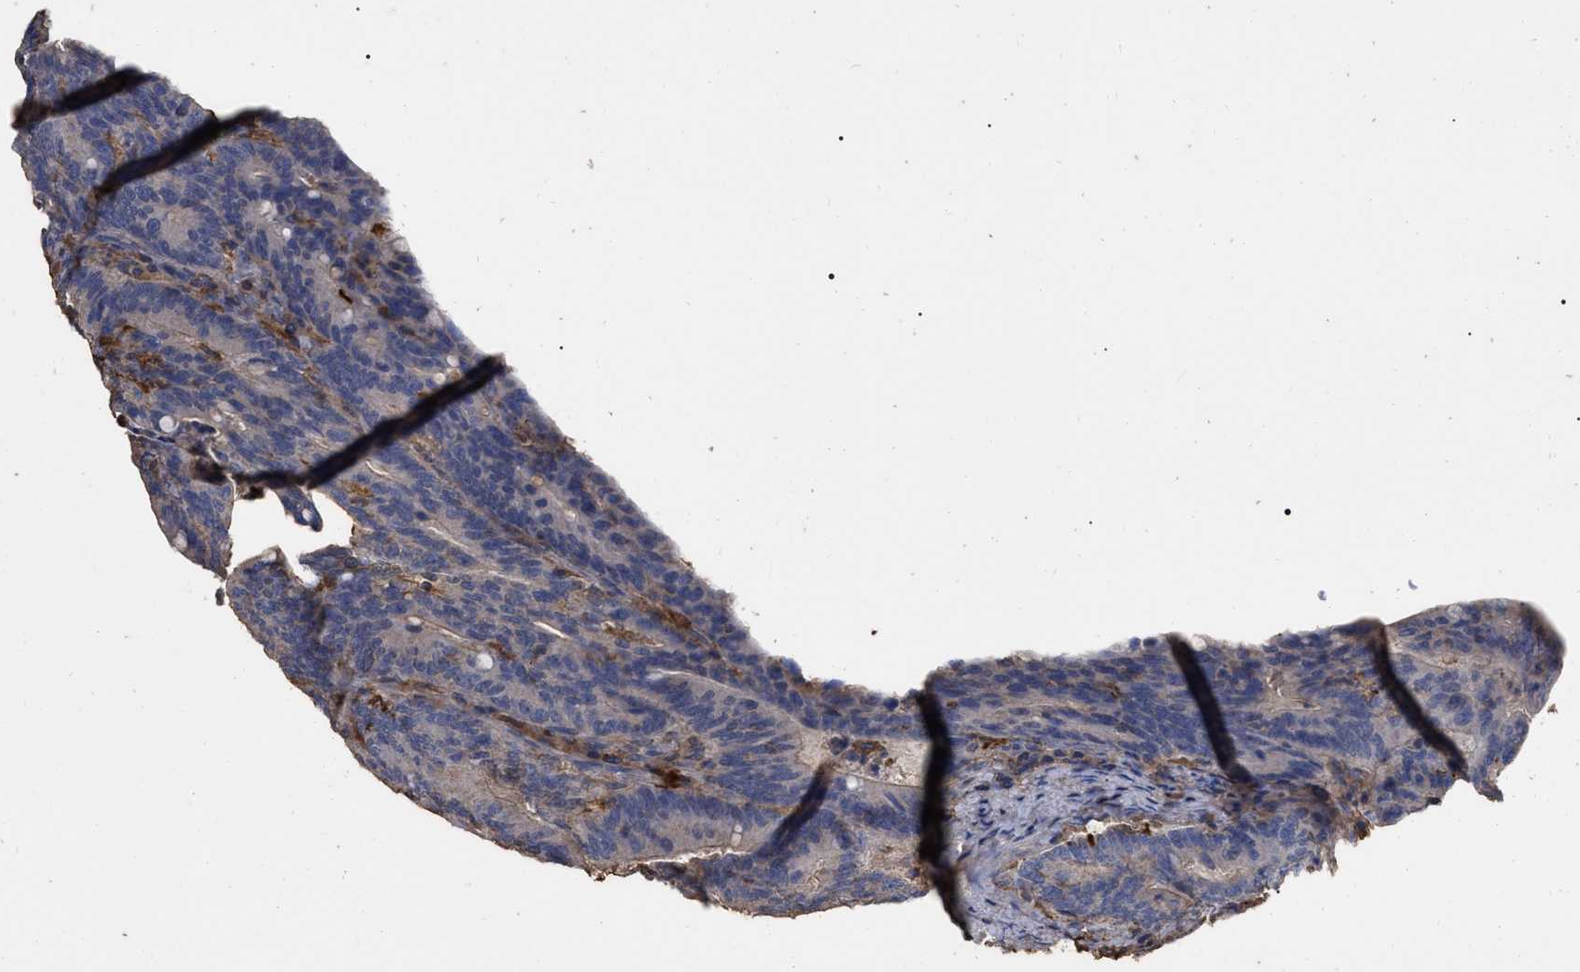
{"staining": {"intensity": "negative", "quantity": "none", "location": "none"}, "tissue": "colorectal cancer", "cell_type": "Tumor cells", "image_type": "cancer", "snomed": [{"axis": "morphology", "description": "Adenocarcinoma, NOS"}, {"axis": "topography", "description": "Colon"}], "caption": "Immunohistochemistry of human colorectal adenocarcinoma demonstrates no positivity in tumor cells.", "gene": "GPR179", "patient": {"sex": "female", "age": 66}}